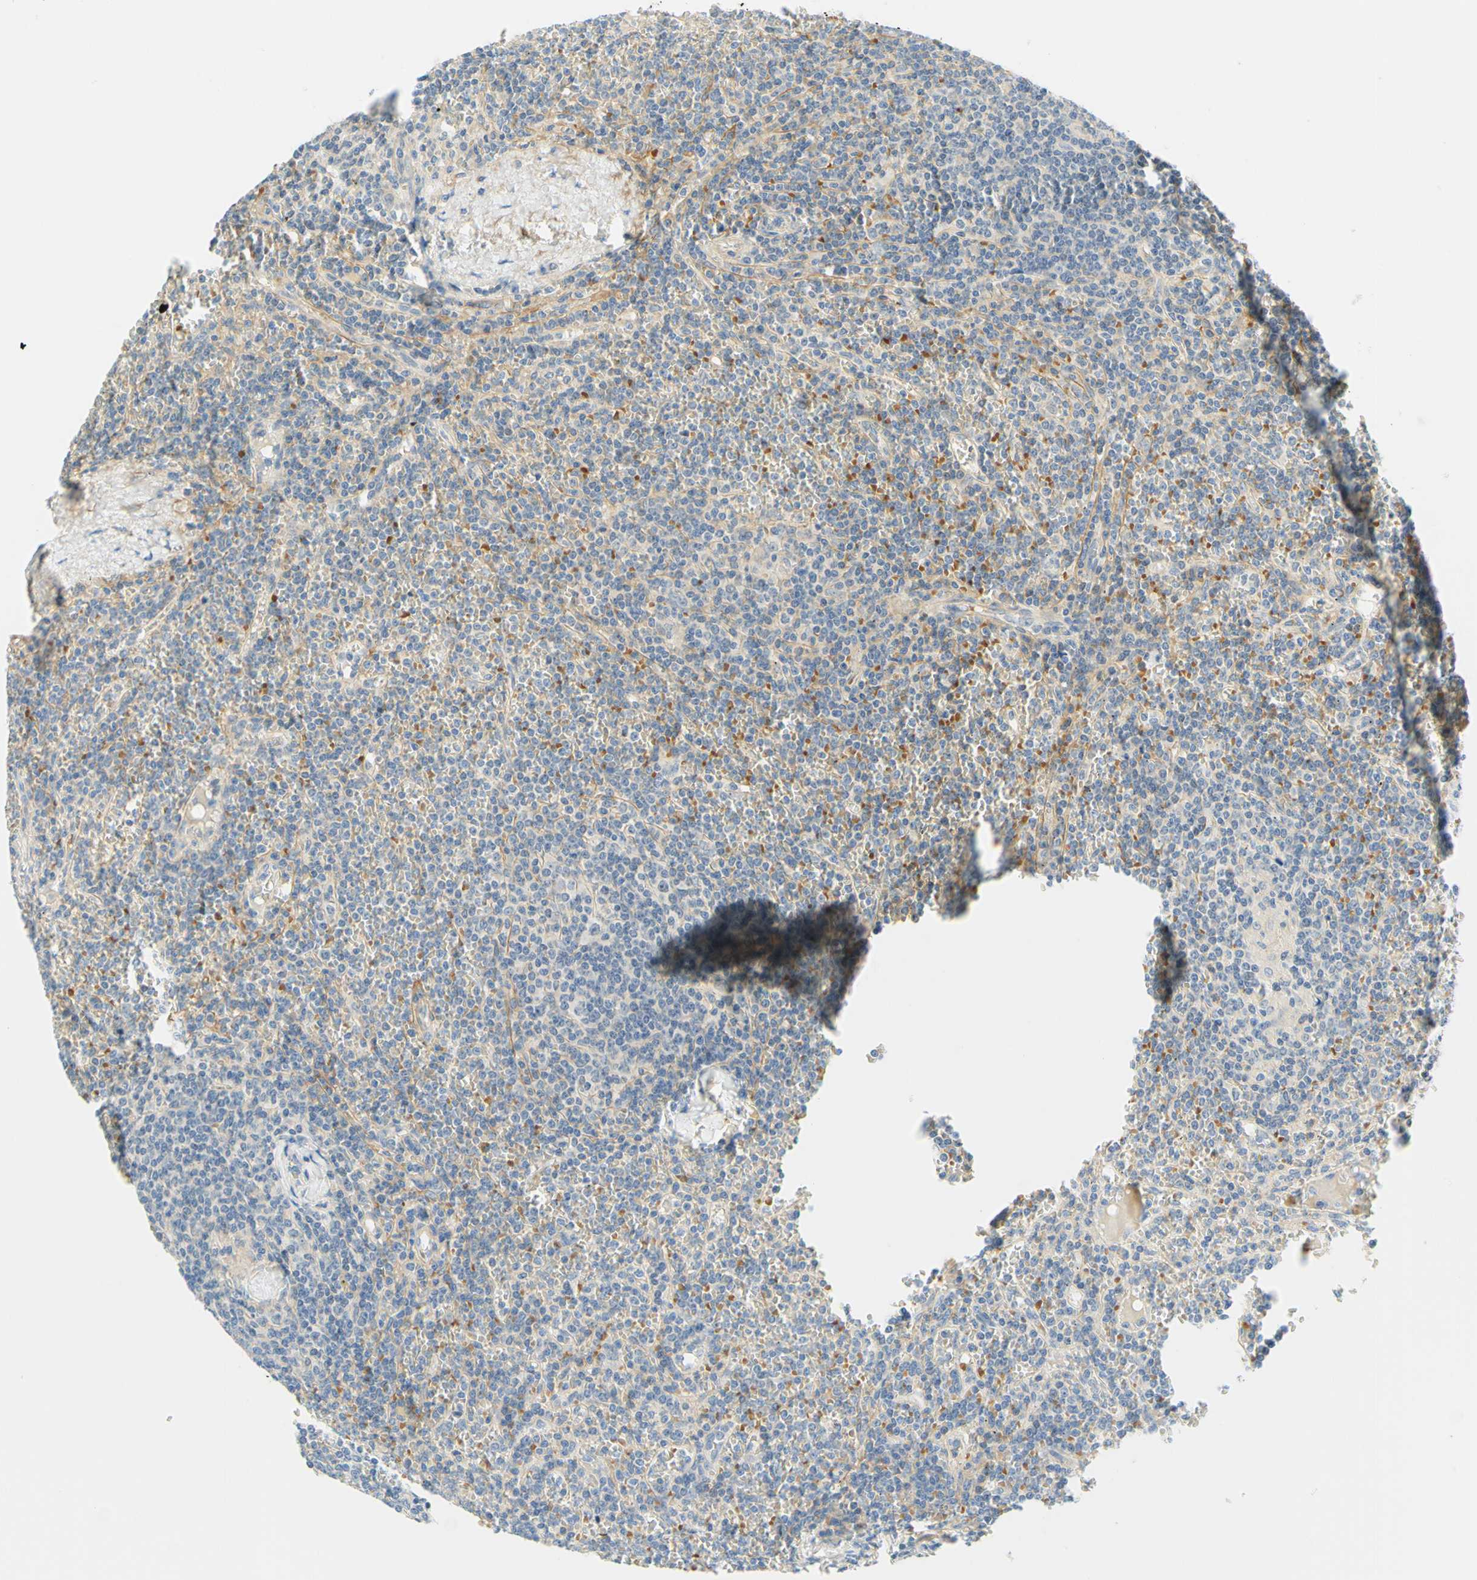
{"staining": {"intensity": "weak", "quantity": "<25%", "location": "cytoplasmic/membranous"}, "tissue": "lymphoma", "cell_type": "Tumor cells", "image_type": "cancer", "snomed": [{"axis": "morphology", "description": "Malignant lymphoma, non-Hodgkin's type, Low grade"}, {"axis": "topography", "description": "Spleen"}], "caption": "An image of human lymphoma is negative for staining in tumor cells. (DAB immunohistochemistry, high magnification).", "gene": "ENTREP2", "patient": {"sex": "female", "age": 19}}